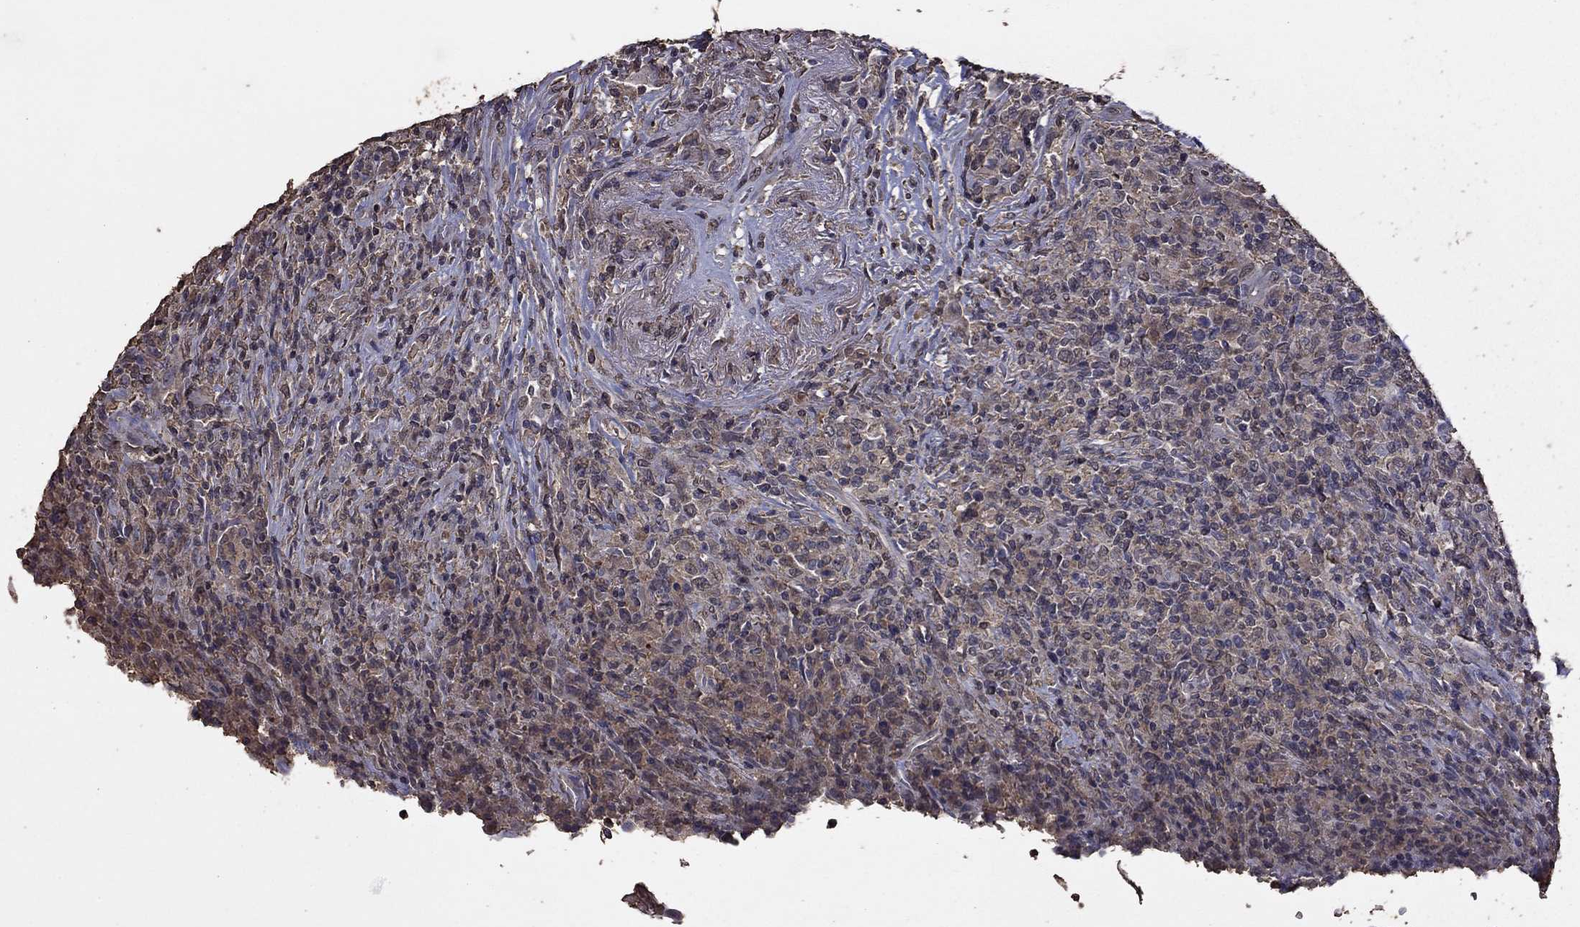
{"staining": {"intensity": "negative", "quantity": "none", "location": "none"}, "tissue": "lymphoma", "cell_type": "Tumor cells", "image_type": "cancer", "snomed": [{"axis": "morphology", "description": "Malignant lymphoma, non-Hodgkin's type, High grade"}, {"axis": "topography", "description": "Lung"}], "caption": "The photomicrograph exhibits no staining of tumor cells in high-grade malignant lymphoma, non-Hodgkin's type. Brightfield microscopy of IHC stained with DAB (3,3'-diaminobenzidine) (brown) and hematoxylin (blue), captured at high magnification.", "gene": "SERPINA5", "patient": {"sex": "male", "age": 79}}